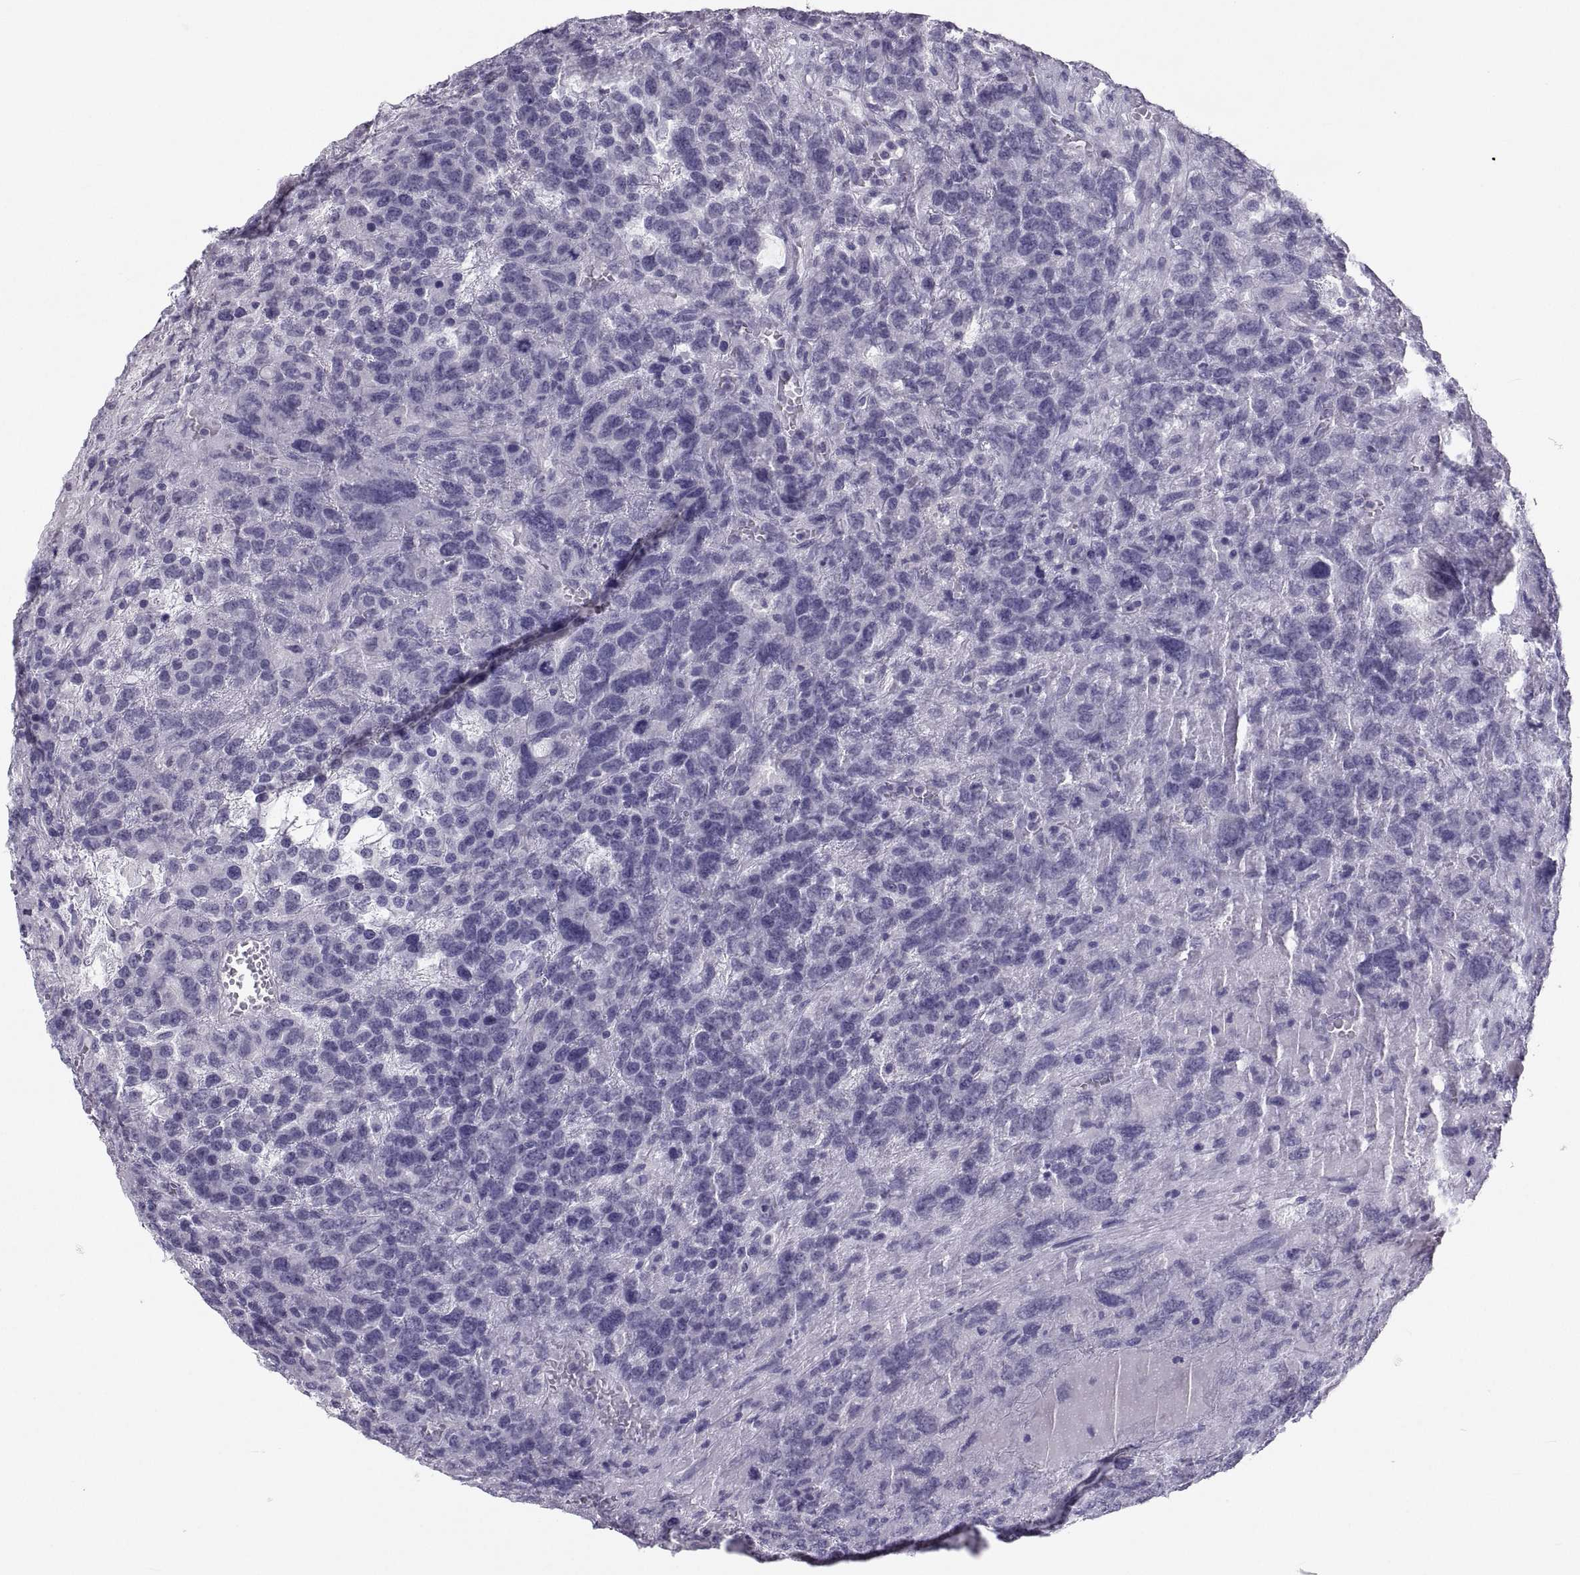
{"staining": {"intensity": "negative", "quantity": "none", "location": "none"}, "tissue": "testis cancer", "cell_type": "Tumor cells", "image_type": "cancer", "snomed": [{"axis": "morphology", "description": "Seminoma, NOS"}, {"axis": "topography", "description": "Testis"}], "caption": "High magnification brightfield microscopy of testis cancer (seminoma) stained with DAB (brown) and counterstained with hematoxylin (blue): tumor cells show no significant expression. (DAB (3,3'-diaminobenzidine) IHC visualized using brightfield microscopy, high magnification).", "gene": "PCSK1N", "patient": {"sex": "male", "age": 52}}